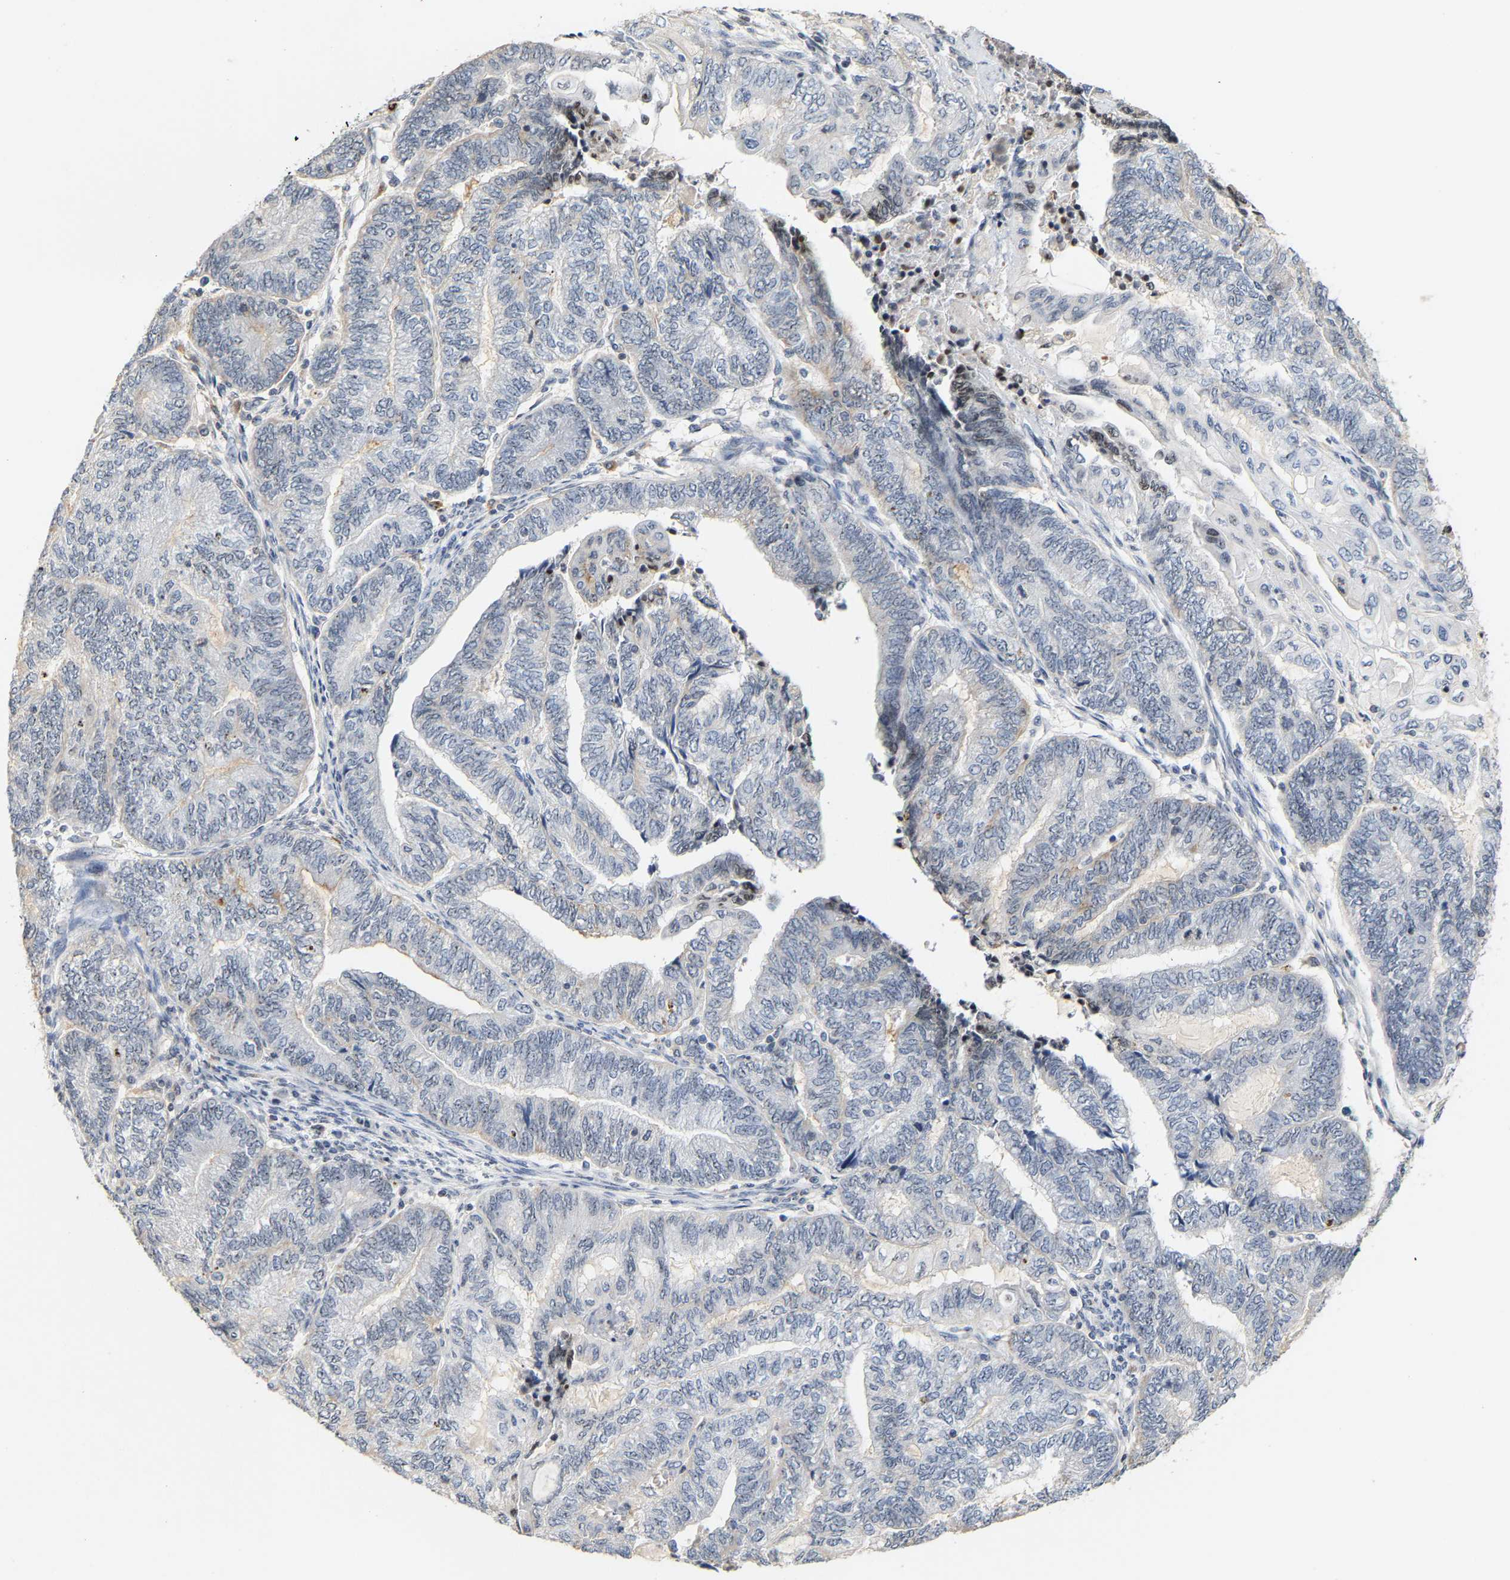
{"staining": {"intensity": "negative", "quantity": "none", "location": "none"}, "tissue": "endometrial cancer", "cell_type": "Tumor cells", "image_type": "cancer", "snomed": [{"axis": "morphology", "description": "Adenocarcinoma, NOS"}, {"axis": "topography", "description": "Uterus"}, {"axis": "topography", "description": "Endometrium"}], "caption": "The micrograph displays no significant expression in tumor cells of endometrial adenocarcinoma.", "gene": "NOP58", "patient": {"sex": "female", "age": 70}}